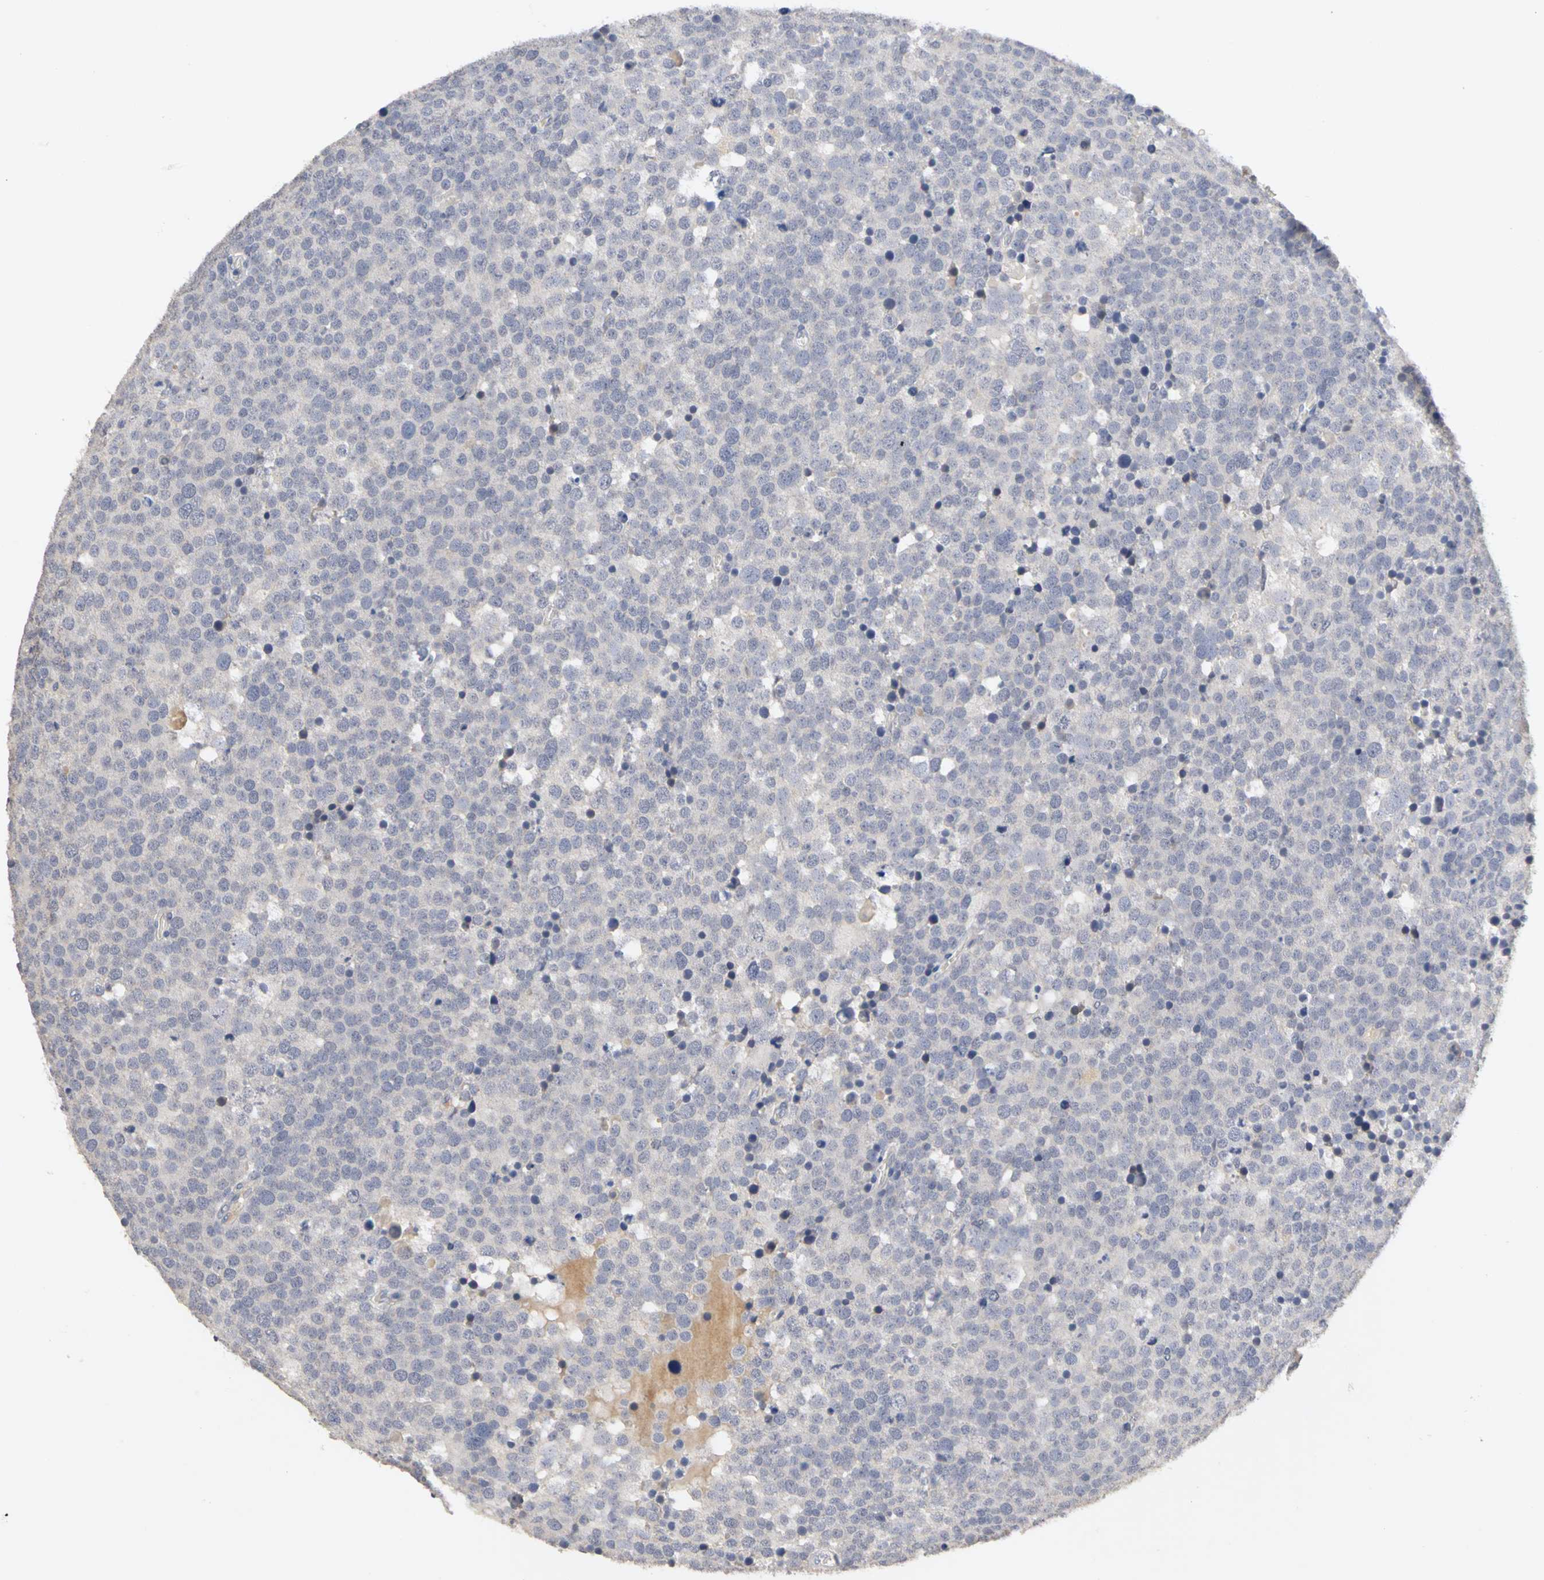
{"staining": {"intensity": "negative", "quantity": "none", "location": "none"}, "tissue": "testis cancer", "cell_type": "Tumor cells", "image_type": "cancer", "snomed": [{"axis": "morphology", "description": "Seminoma, NOS"}, {"axis": "topography", "description": "Testis"}], "caption": "Immunohistochemistry (IHC) micrograph of neoplastic tissue: testis cancer (seminoma) stained with DAB exhibits no significant protein expression in tumor cells.", "gene": "PGR", "patient": {"sex": "male", "age": 71}}